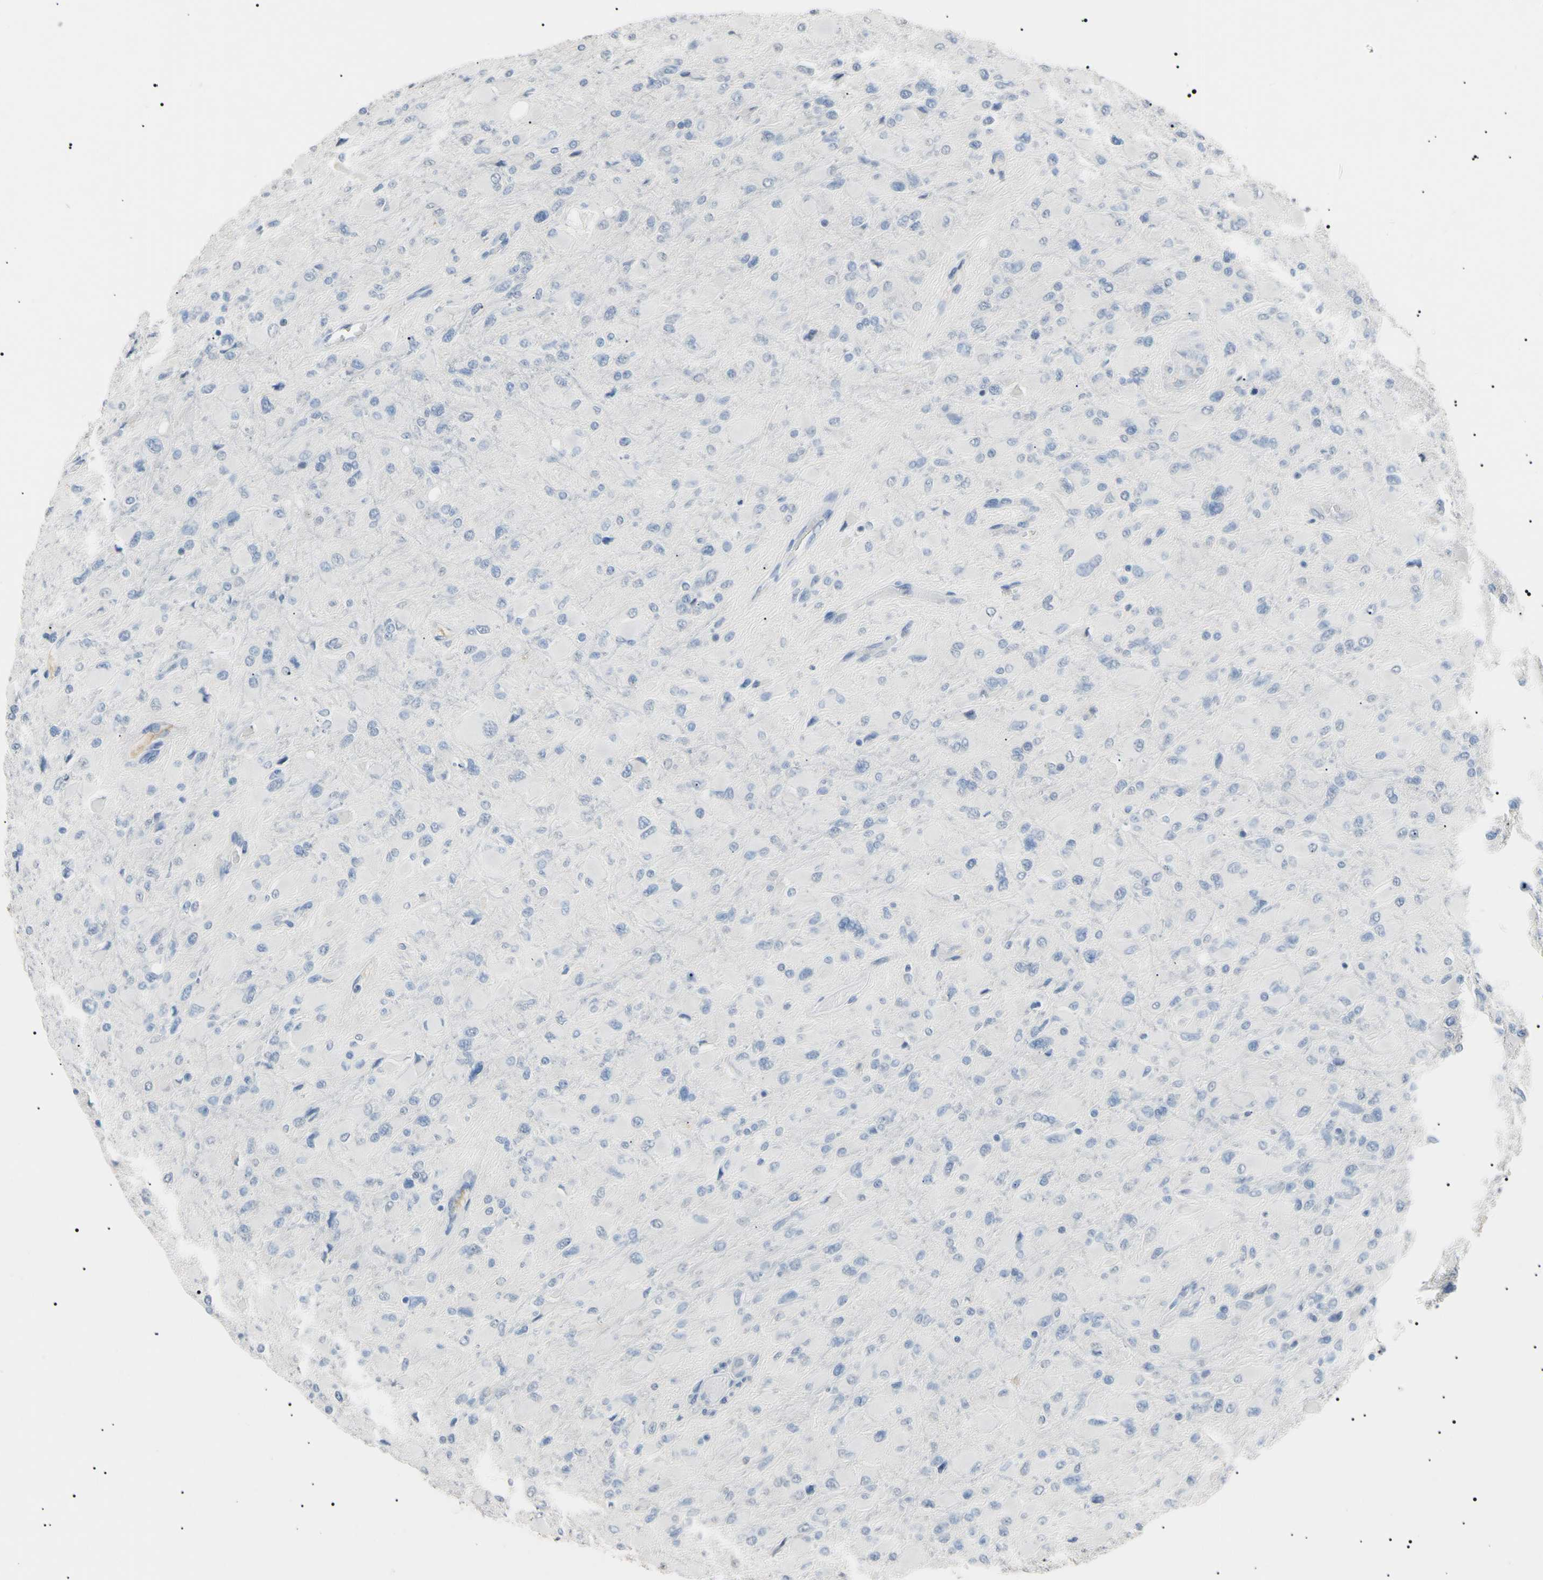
{"staining": {"intensity": "negative", "quantity": "none", "location": "none"}, "tissue": "glioma", "cell_type": "Tumor cells", "image_type": "cancer", "snomed": [{"axis": "morphology", "description": "Glioma, malignant, High grade"}, {"axis": "topography", "description": "Cerebral cortex"}], "caption": "Micrograph shows no protein staining in tumor cells of glioma tissue.", "gene": "CGB3", "patient": {"sex": "female", "age": 36}}